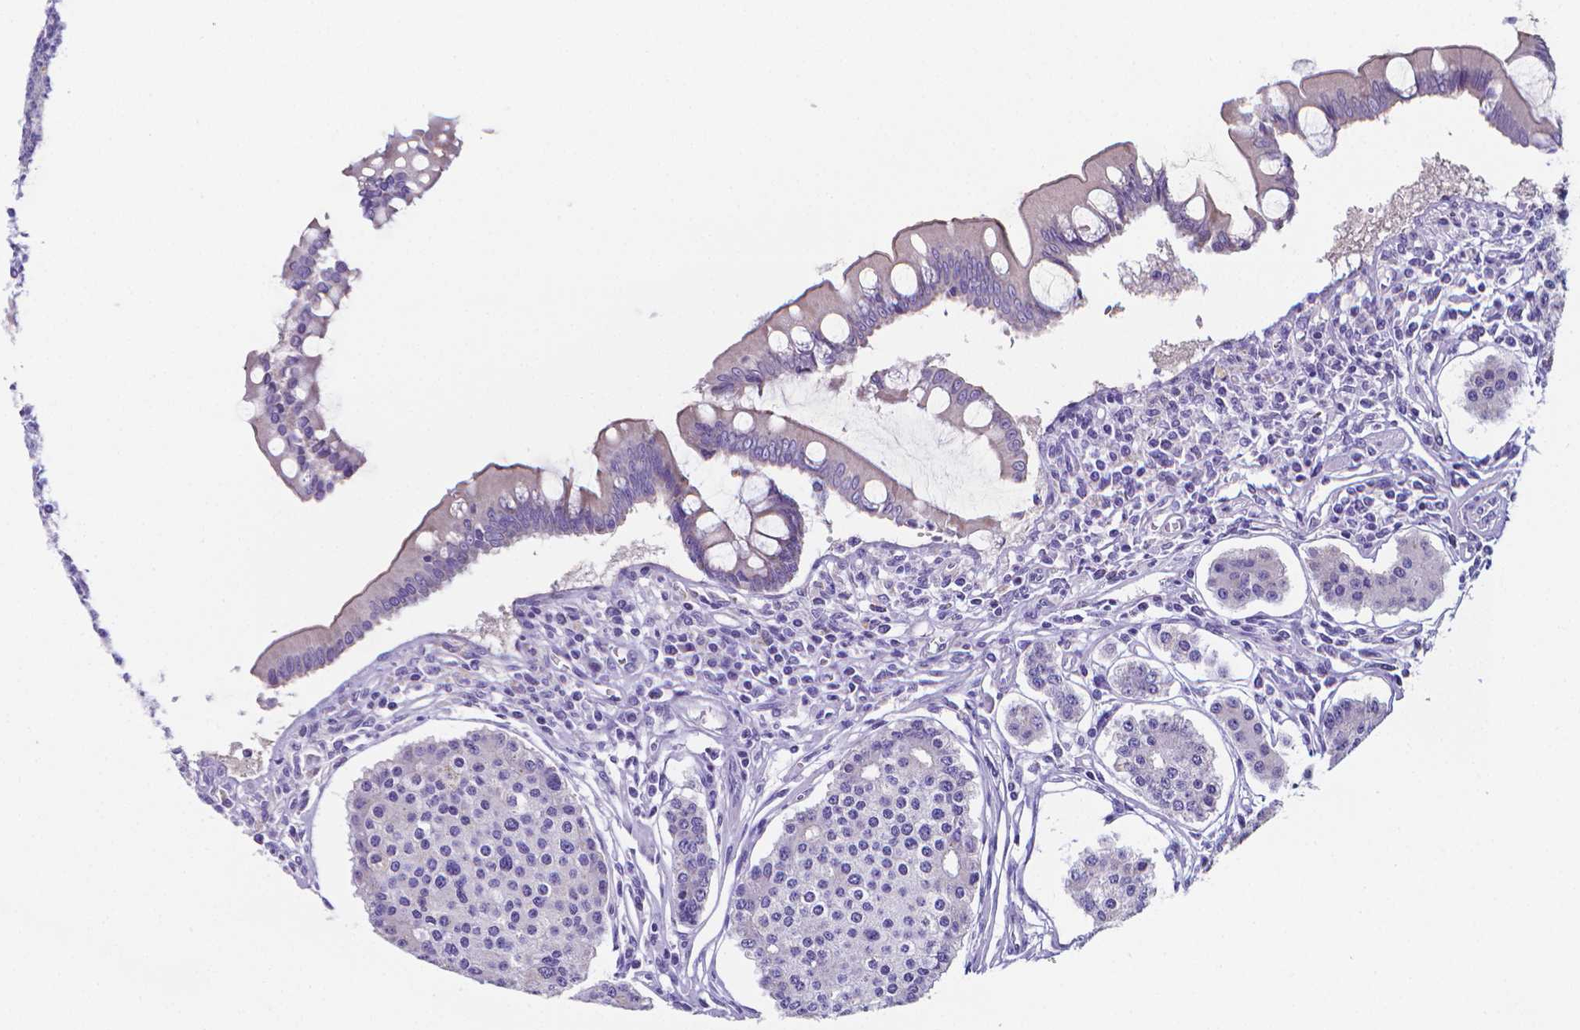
{"staining": {"intensity": "negative", "quantity": "none", "location": "none"}, "tissue": "carcinoid", "cell_type": "Tumor cells", "image_type": "cancer", "snomed": [{"axis": "morphology", "description": "Carcinoid, malignant, NOS"}, {"axis": "topography", "description": "Small intestine"}], "caption": "Carcinoid was stained to show a protein in brown. There is no significant expression in tumor cells.", "gene": "LRRC73", "patient": {"sex": "female", "age": 65}}